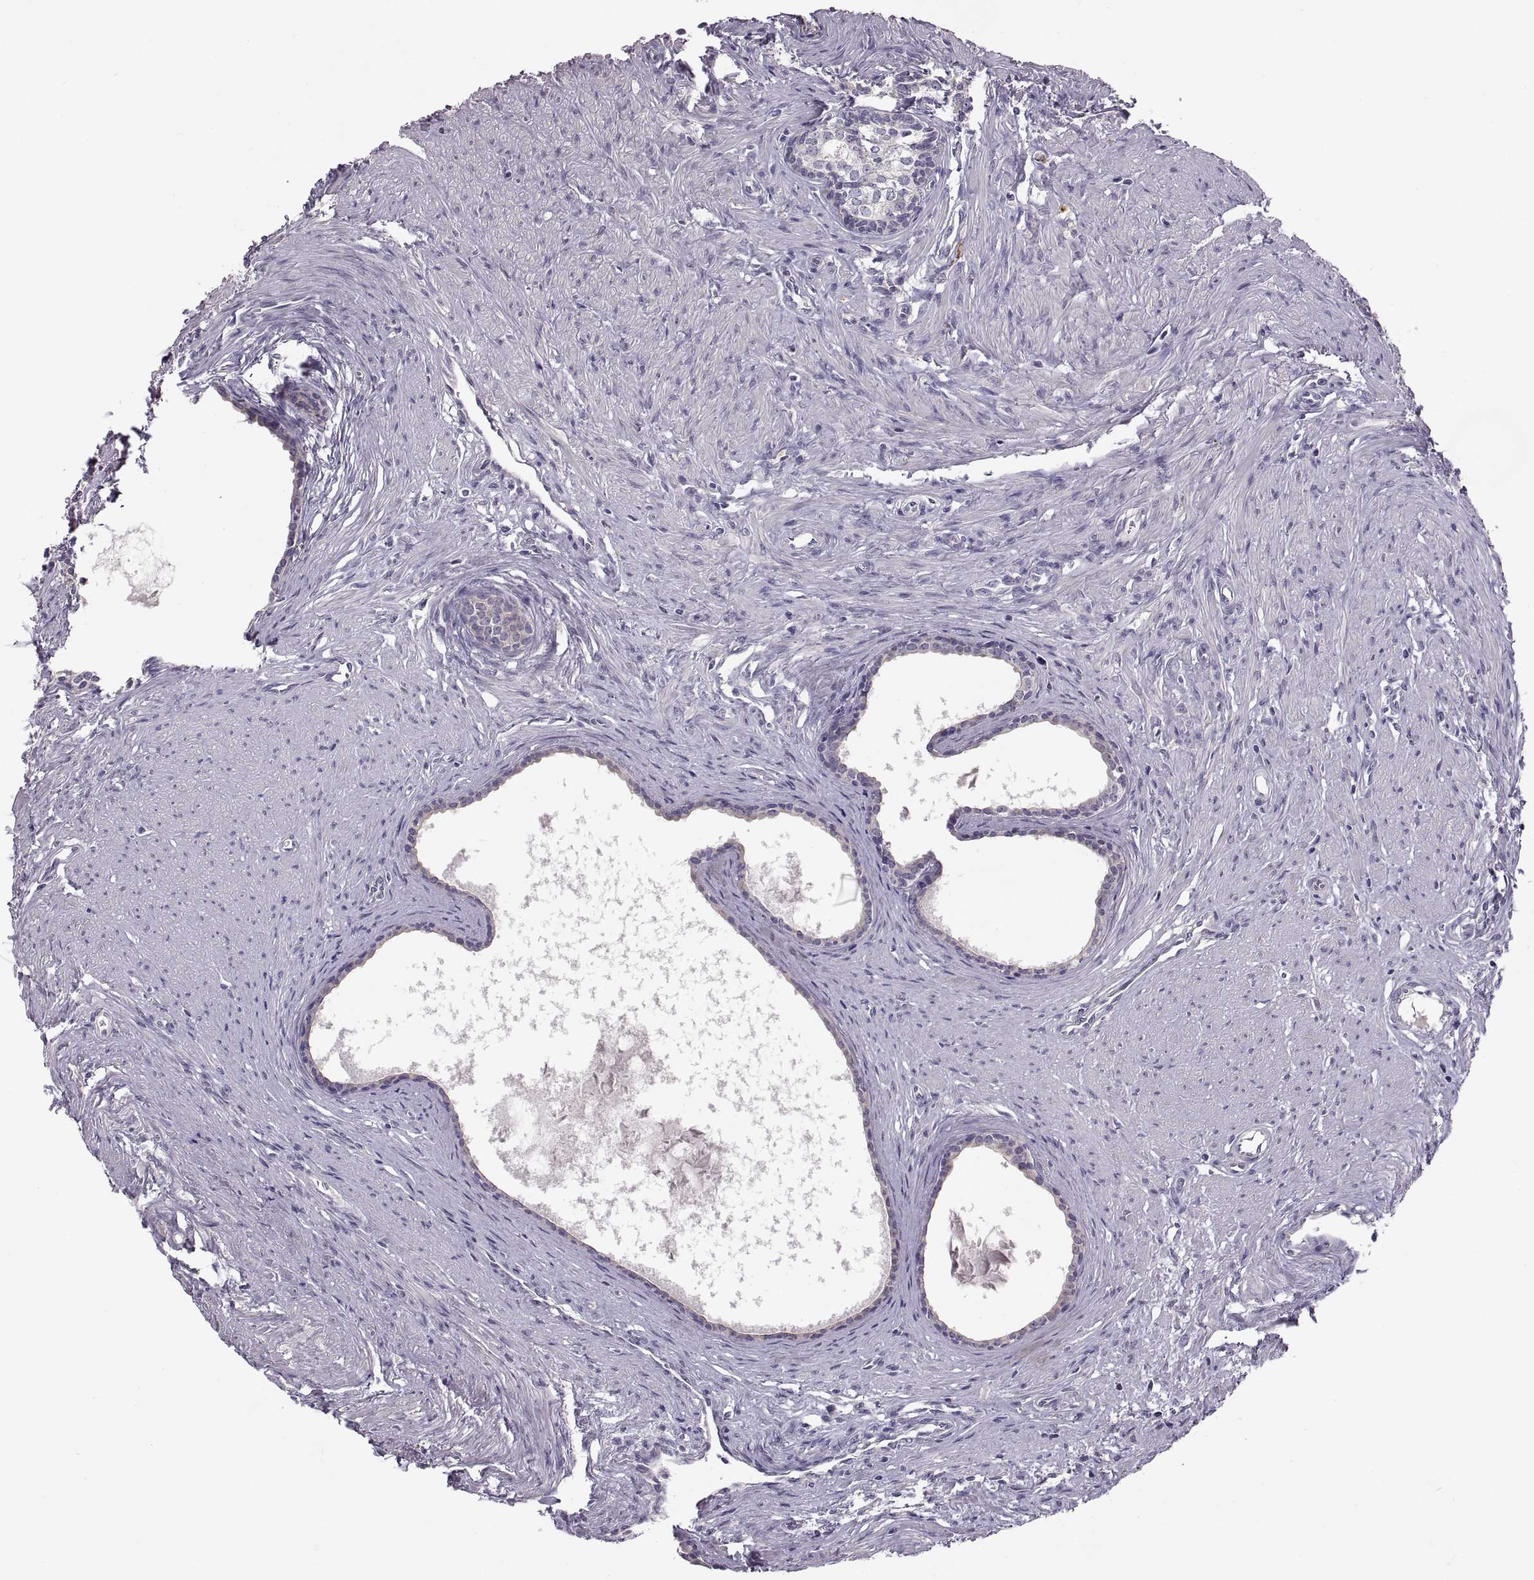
{"staining": {"intensity": "weak", "quantity": "25%-75%", "location": "cytoplasmic/membranous"}, "tissue": "prostate", "cell_type": "Glandular cells", "image_type": "normal", "snomed": [{"axis": "morphology", "description": "Normal tissue, NOS"}, {"axis": "topography", "description": "Prostate"}], "caption": "Glandular cells display low levels of weak cytoplasmic/membranous staining in about 25%-75% of cells in unremarkable human prostate.", "gene": "ACSBG2", "patient": {"sex": "male", "age": 60}}